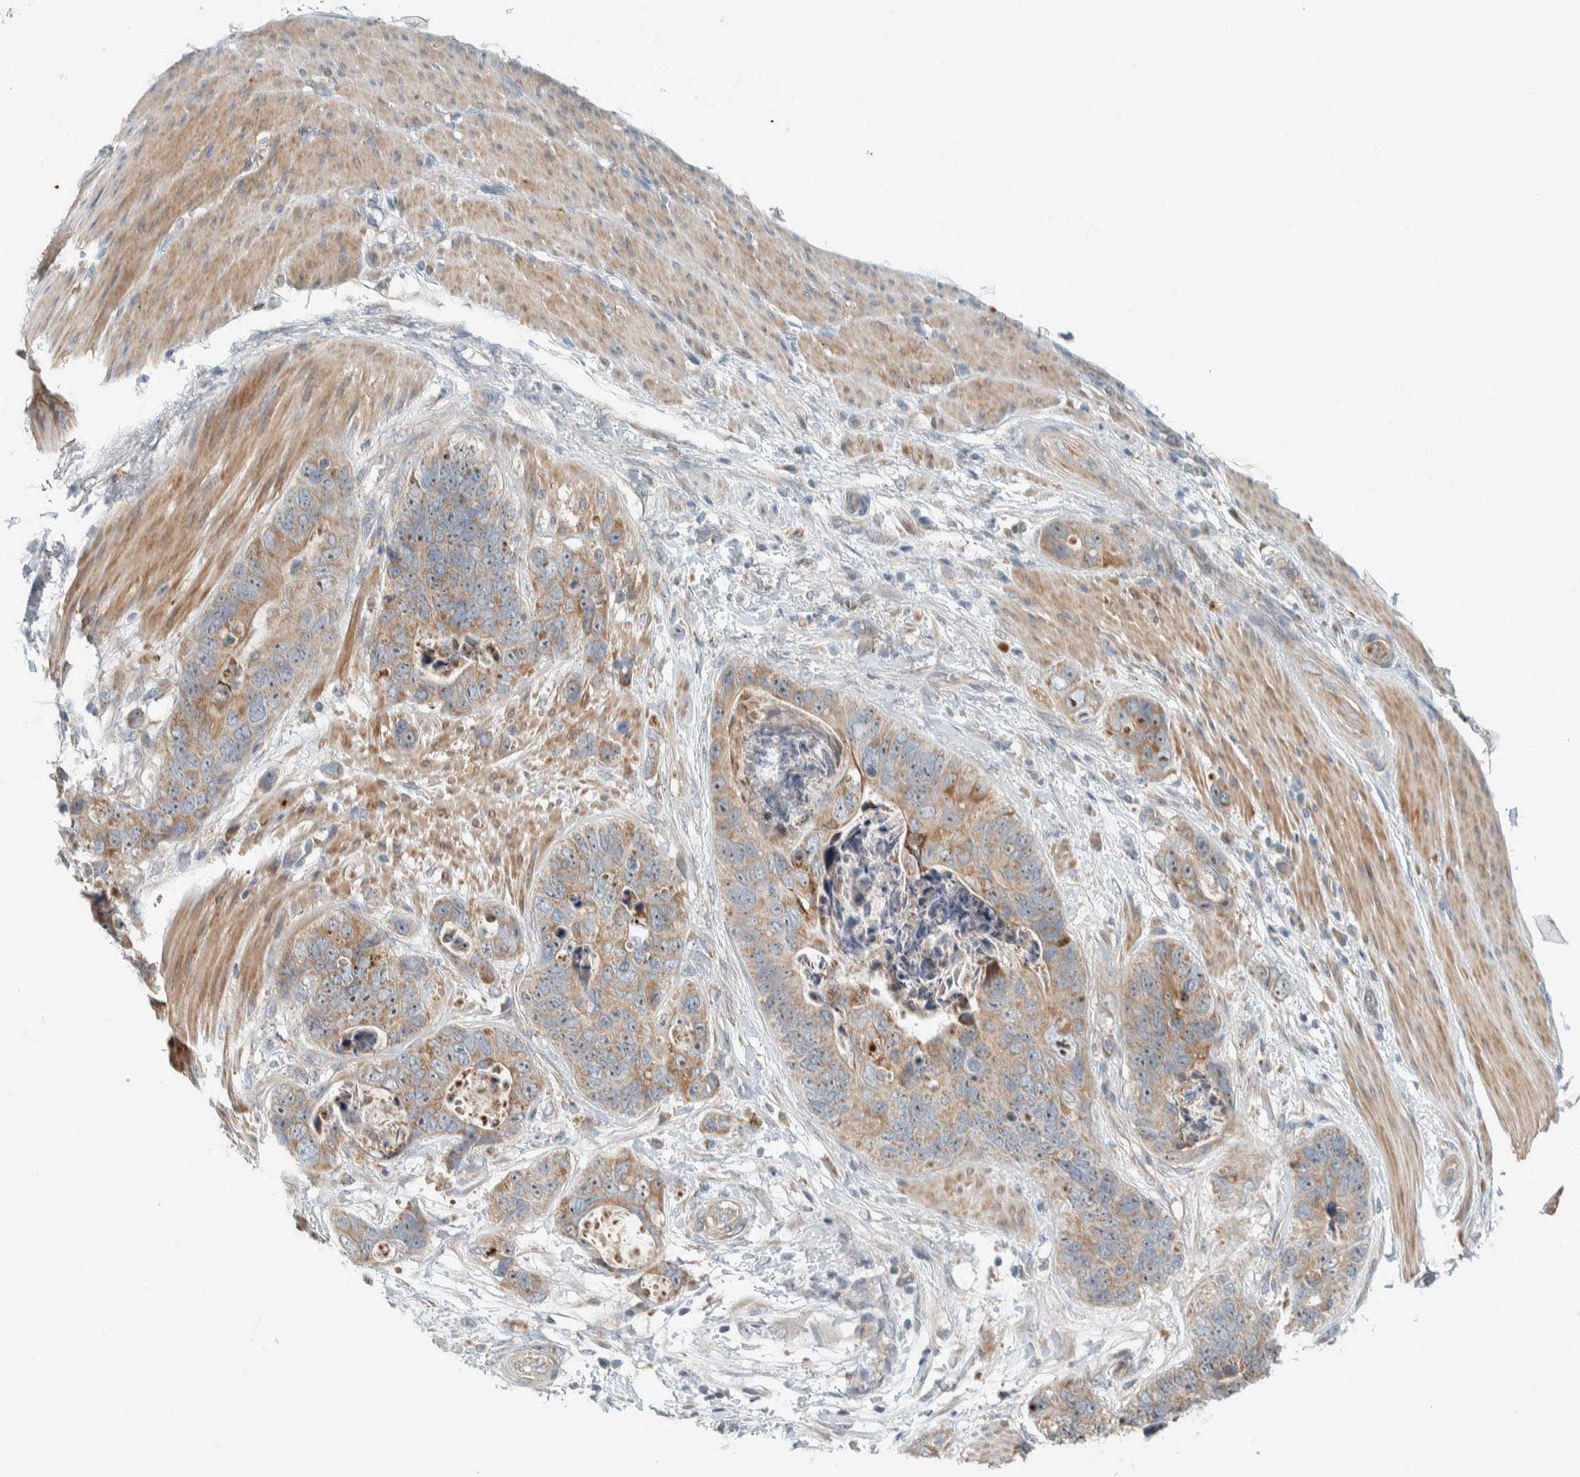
{"staining": {"intensity": "moderate", "quantity": ">75%", "location": "cytoplasmic/membranous,nuclear"}, "tissue": "stomach cancer", "cell_type": "Tumor cells", "image_type": "cancer", "snomed": [{"axis": "morphology", "description": "Normal tissue, NOS"}, {"axis": "morphology", "description": "Adenocarcinoma, NOS"}, {"axis": "topography", "description": "Stomach"}], "caption": "Stomach cancer (adenocarcinoma) stained with DAB (3,3'-diaminobenzidine) immunohistochemistry (IHC) demonstrates medium levels of moderate cytoplasmic/membranous and nuclear positivity in approximately >75% of tumor cells. The protein is shown in brown color, while the nuclei are stained blue.", "gene": "SLFN12L", "patient": {"sex": "female", "age": 89}}